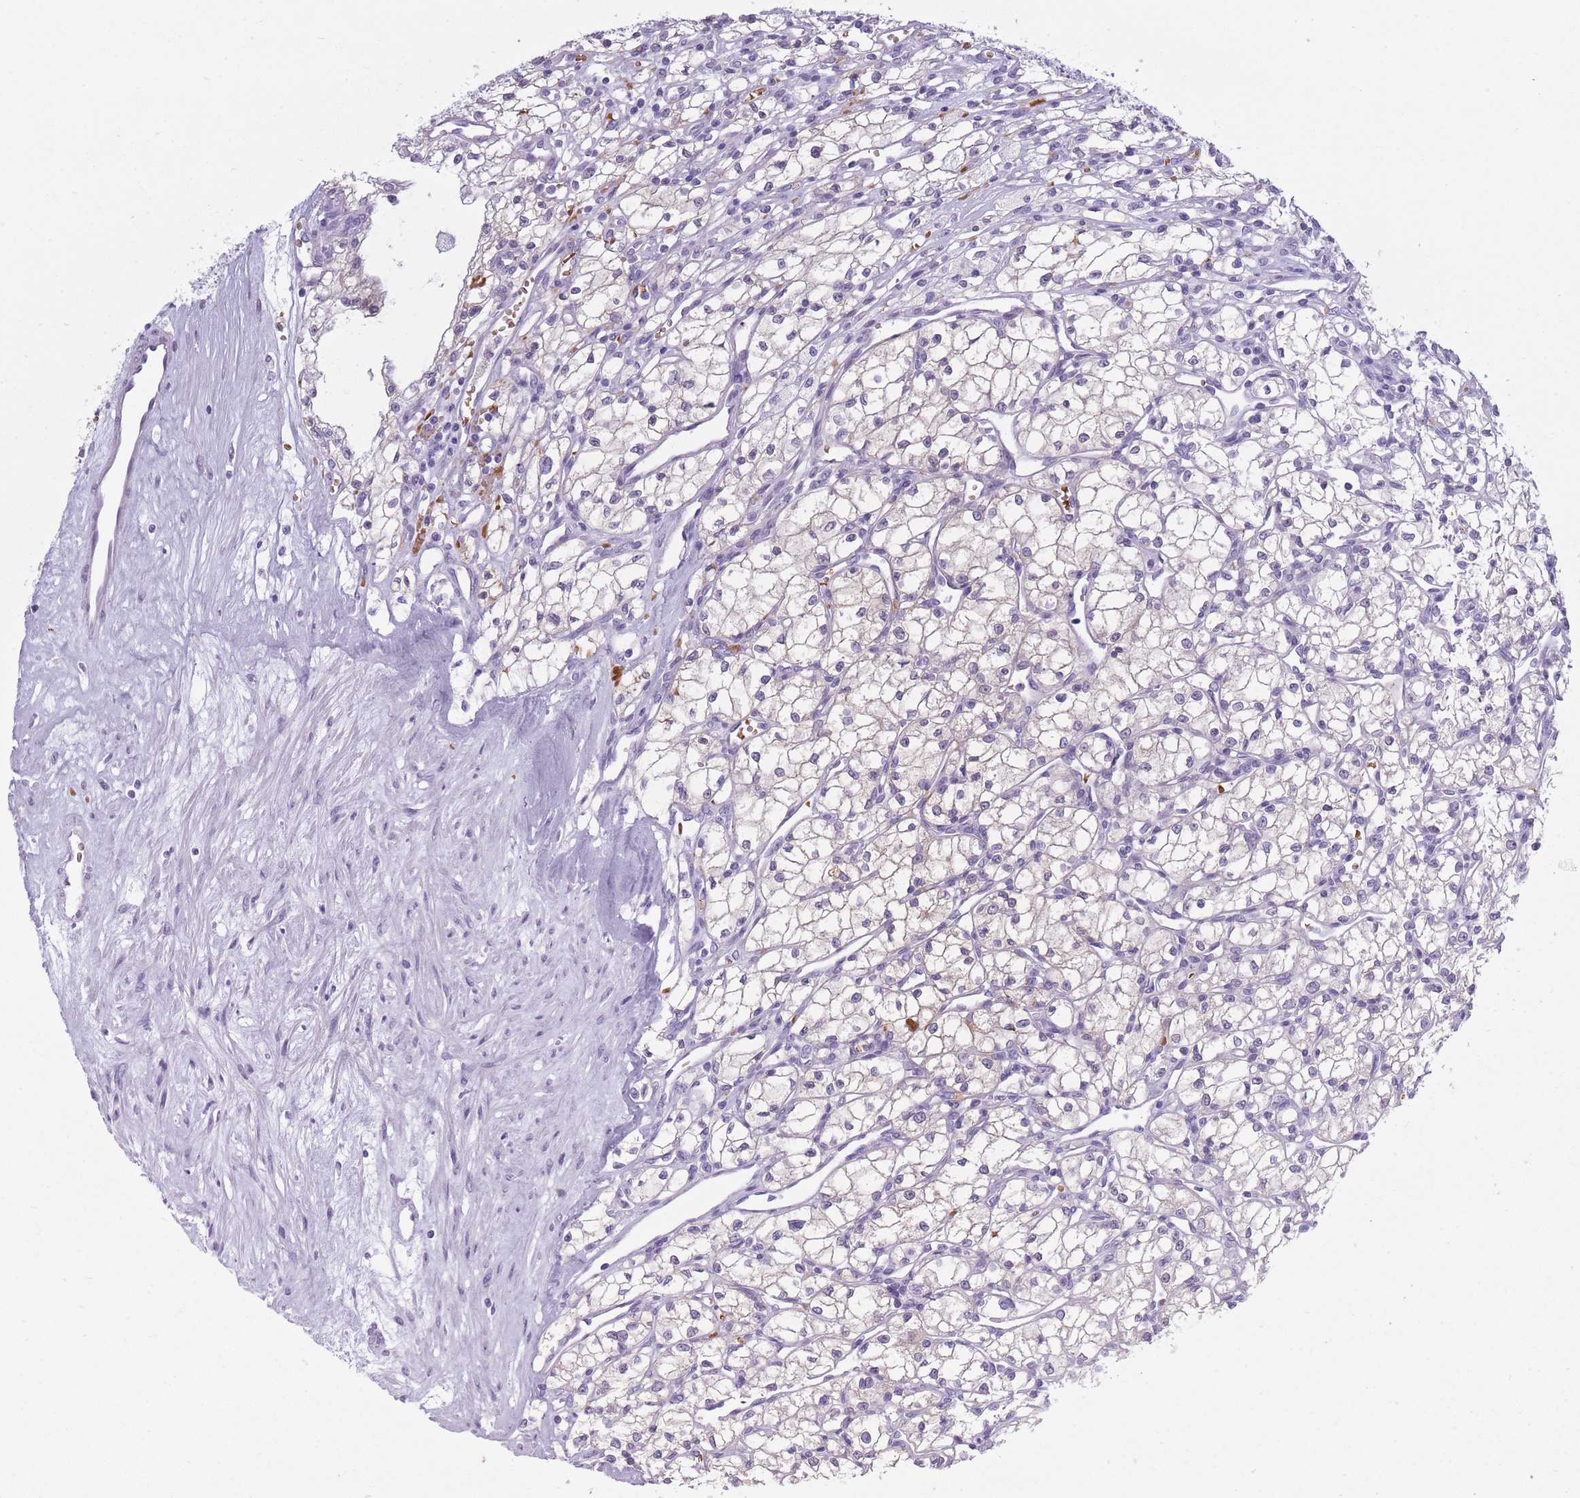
{"staining": {"intensity": "weak", "quantity": "<25%", "location": "cytoplasmic/membranous"}, "tissue": "renal cancer", "cell_type": "Tumor cells", "image_type": "cancer", "snomed": [{"axis": "morphology", "description": "Adenocarcinoma, NOS"}, {"axis": "topography", "description": "Kidney"}], "caption": "This is a image of IHC staining of adenocarcinoma (renal), which shows no positivity in tumor cells. The staining was performed using DAB (3,3'-diaminobenzidine) to visualize the protein expression in brown, while the nuclei were stained in blue with hematoxylin (Magnification: 20x).", "gene": "OR7C1", "patient": {"sex": "male", "age": 59}}